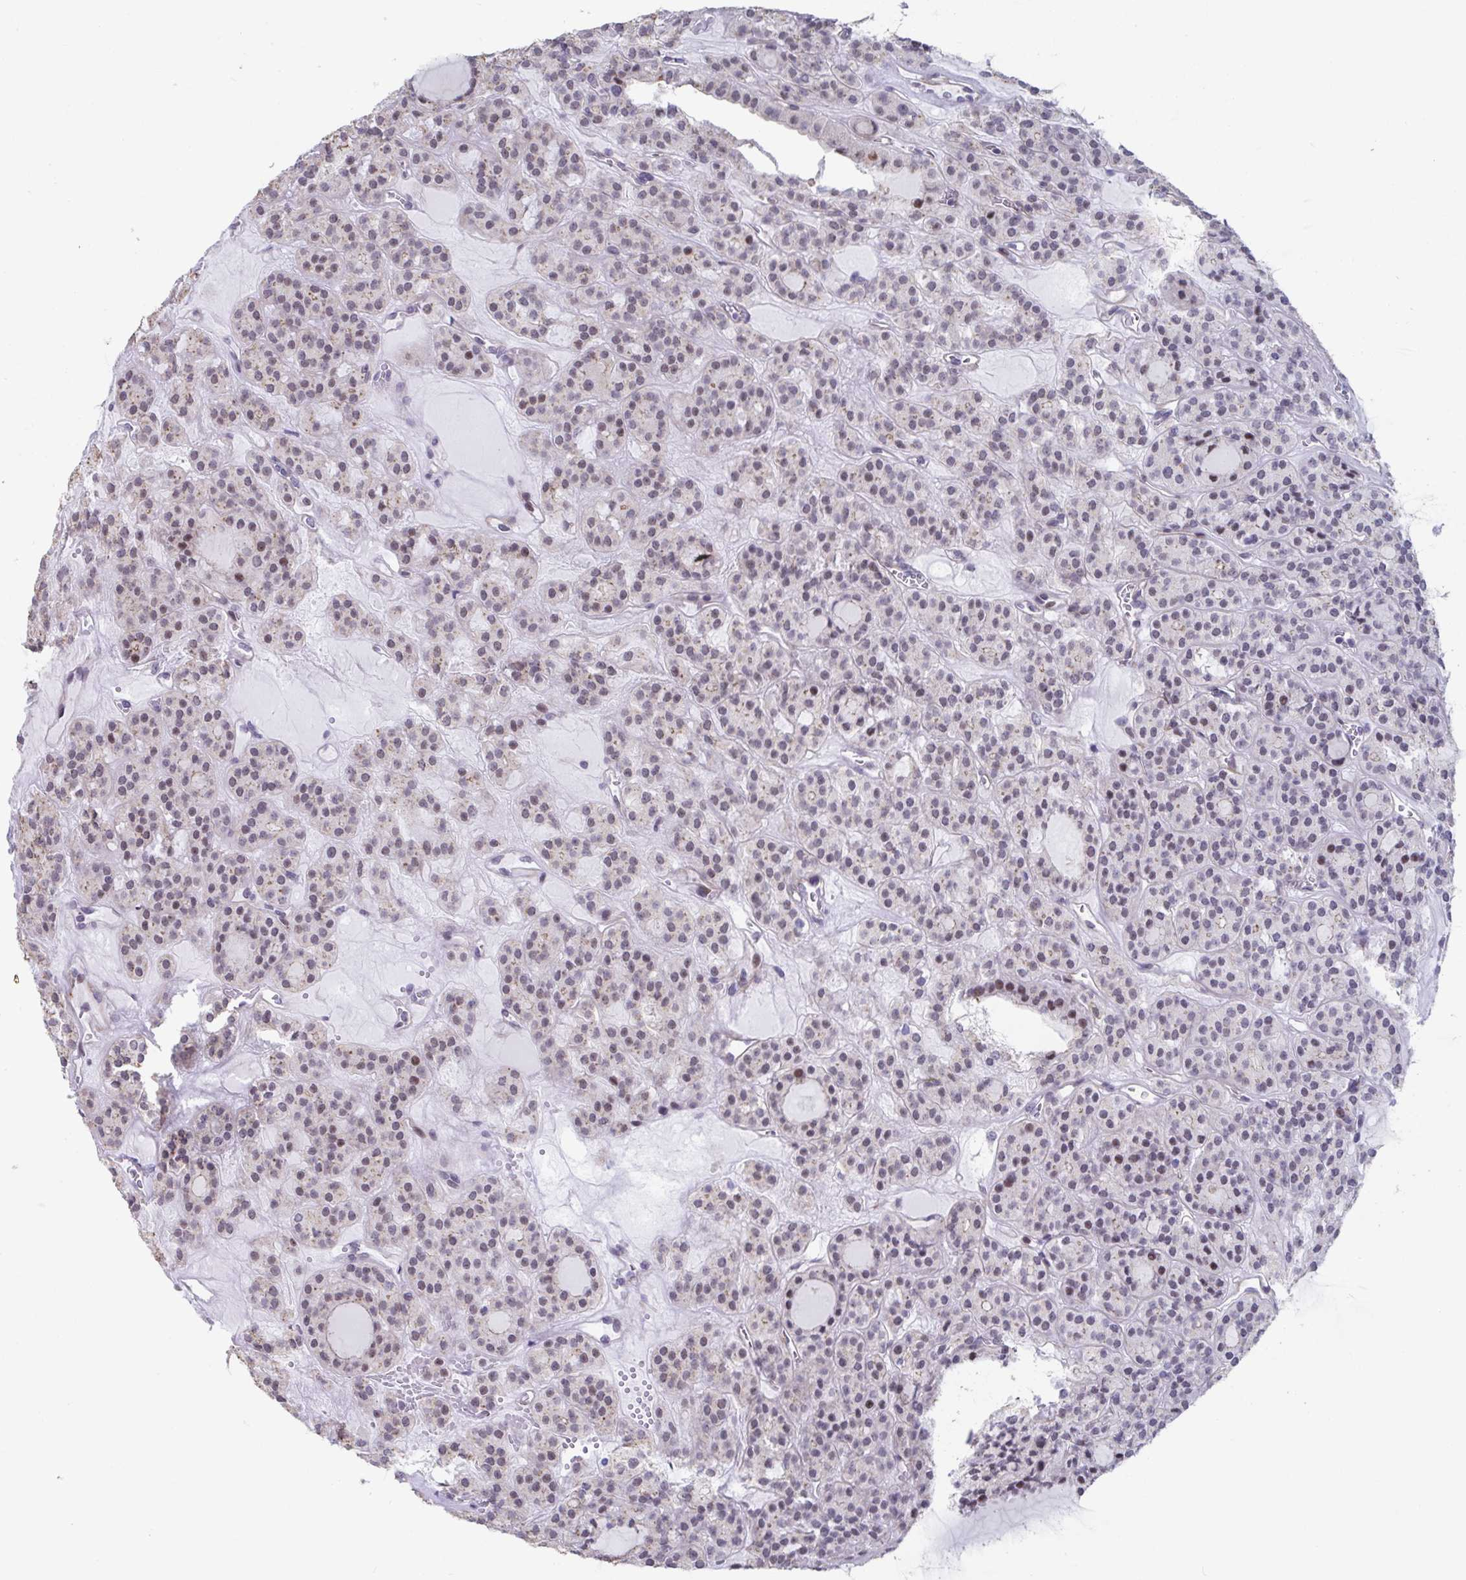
{"staining": {"intensity": "weak", "quantity": "25%-75%", "location": "nuclear"}, "tissue": "thyroid cancer", "cell_type": "Tumor cells", "image_type": "cancer", "snomed": [{"axis": "morphology", "description": "Follicular adenoma carcinoma, NOS"}, {"axis": "topography", "description": "Thyroid gland"}], "caption": "Thyroid cancer tissue displays weak nuclear staining in approximately 25%-75% of tumor cells, visualized by immunohistochemistry.", "gene": "WDR72", "patient": {"sex": "female", "age": 63}}